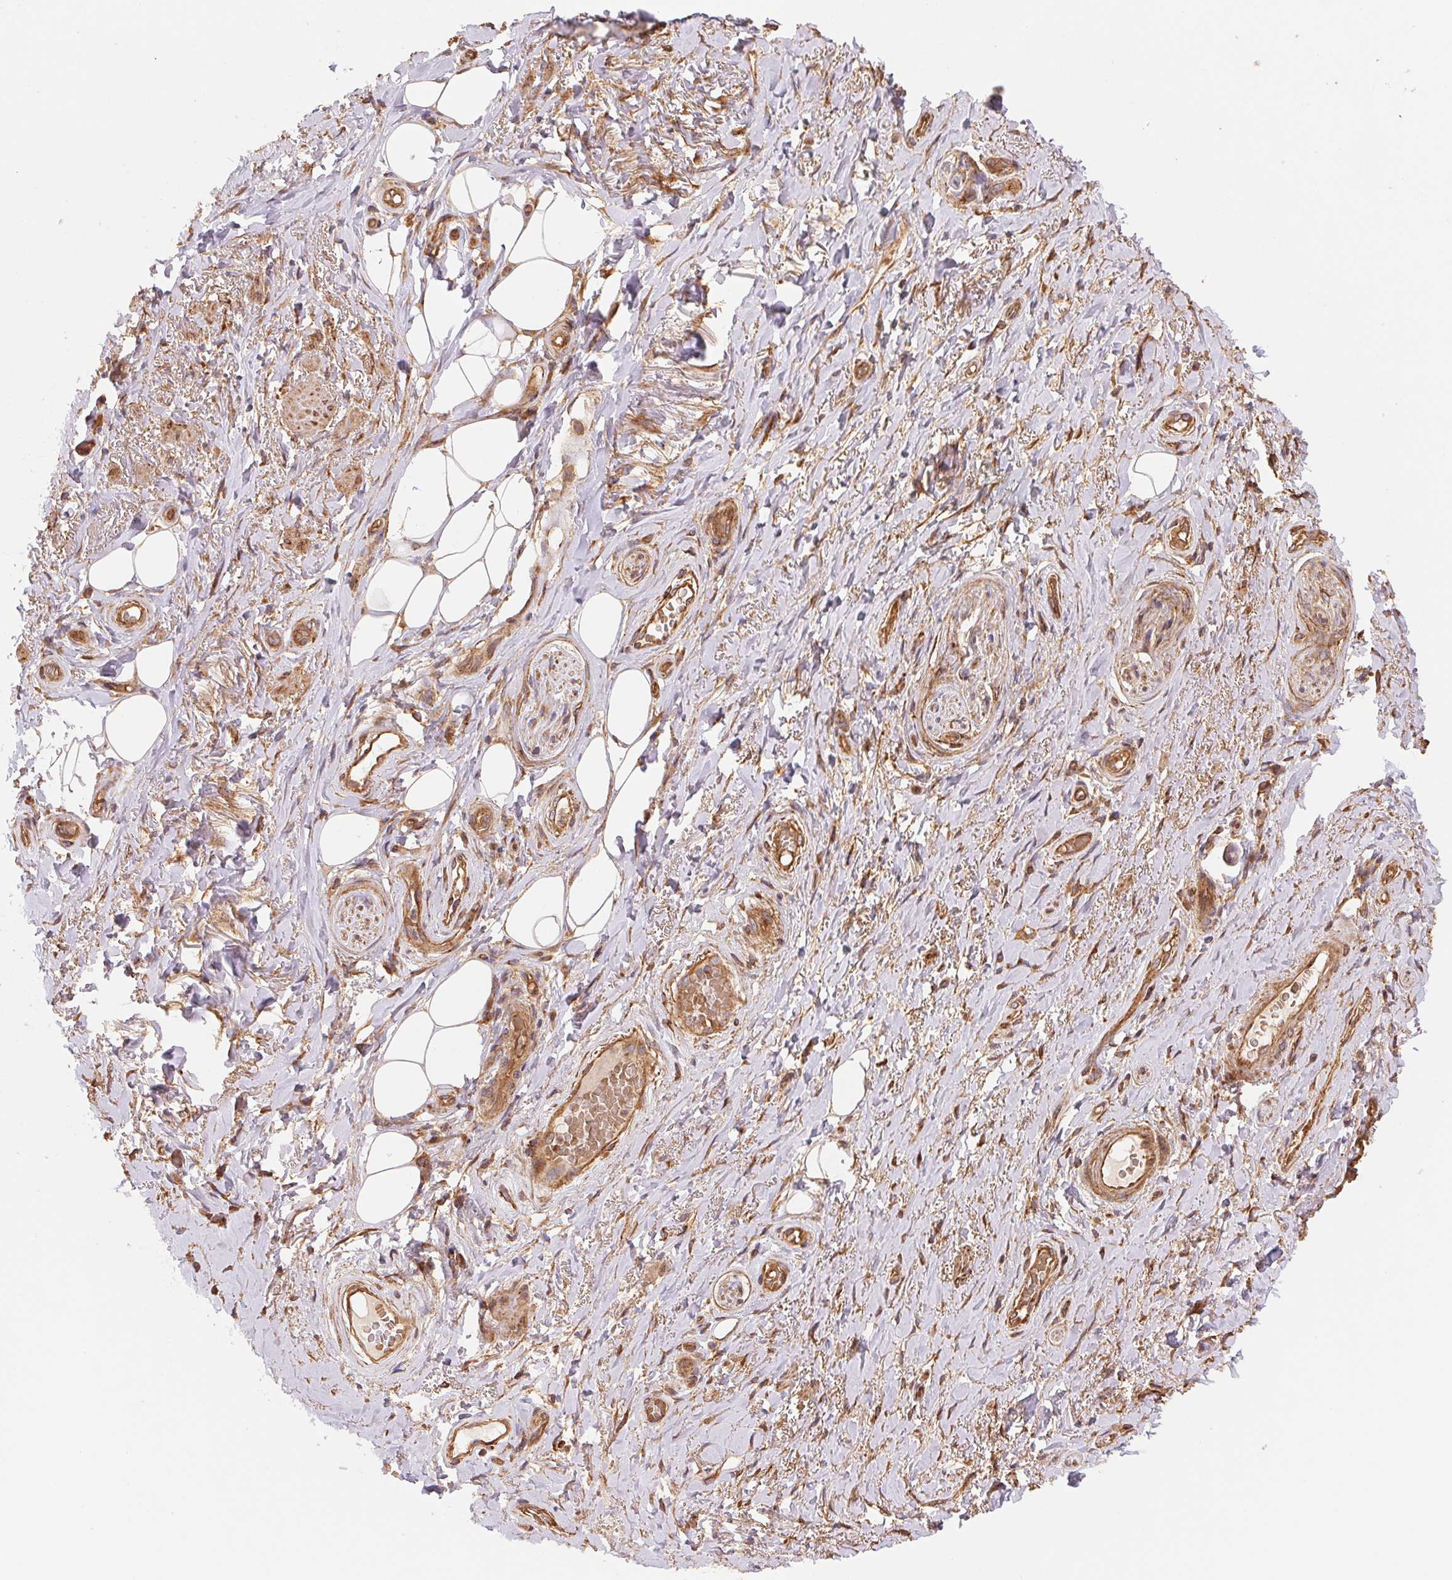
{"staining": {"intensity": "moderate", "quantity": ">75%", "location": "cytoplasmic/membranous"}, "tissue": "adipose tissue", "cell_type": "Adipocytes", "image_type": "normal", "snomed": [{"axis": "morphology", "description": "Normal tissue, NOS"}, {"axis": "topography", "description": "Anal"}, {"axis": "topography", "description": "Peripheral nerve tissue"}], "caption": "A micrograph of human adipose tissue stained for a protein displays moderate cytoplasmic/membranous brown staining in adipocytes. Ihc stains the protein in brown and the nuclei are stained blue.", "gene": "USE1", "patient": {"sex": "male", "age": 53}}